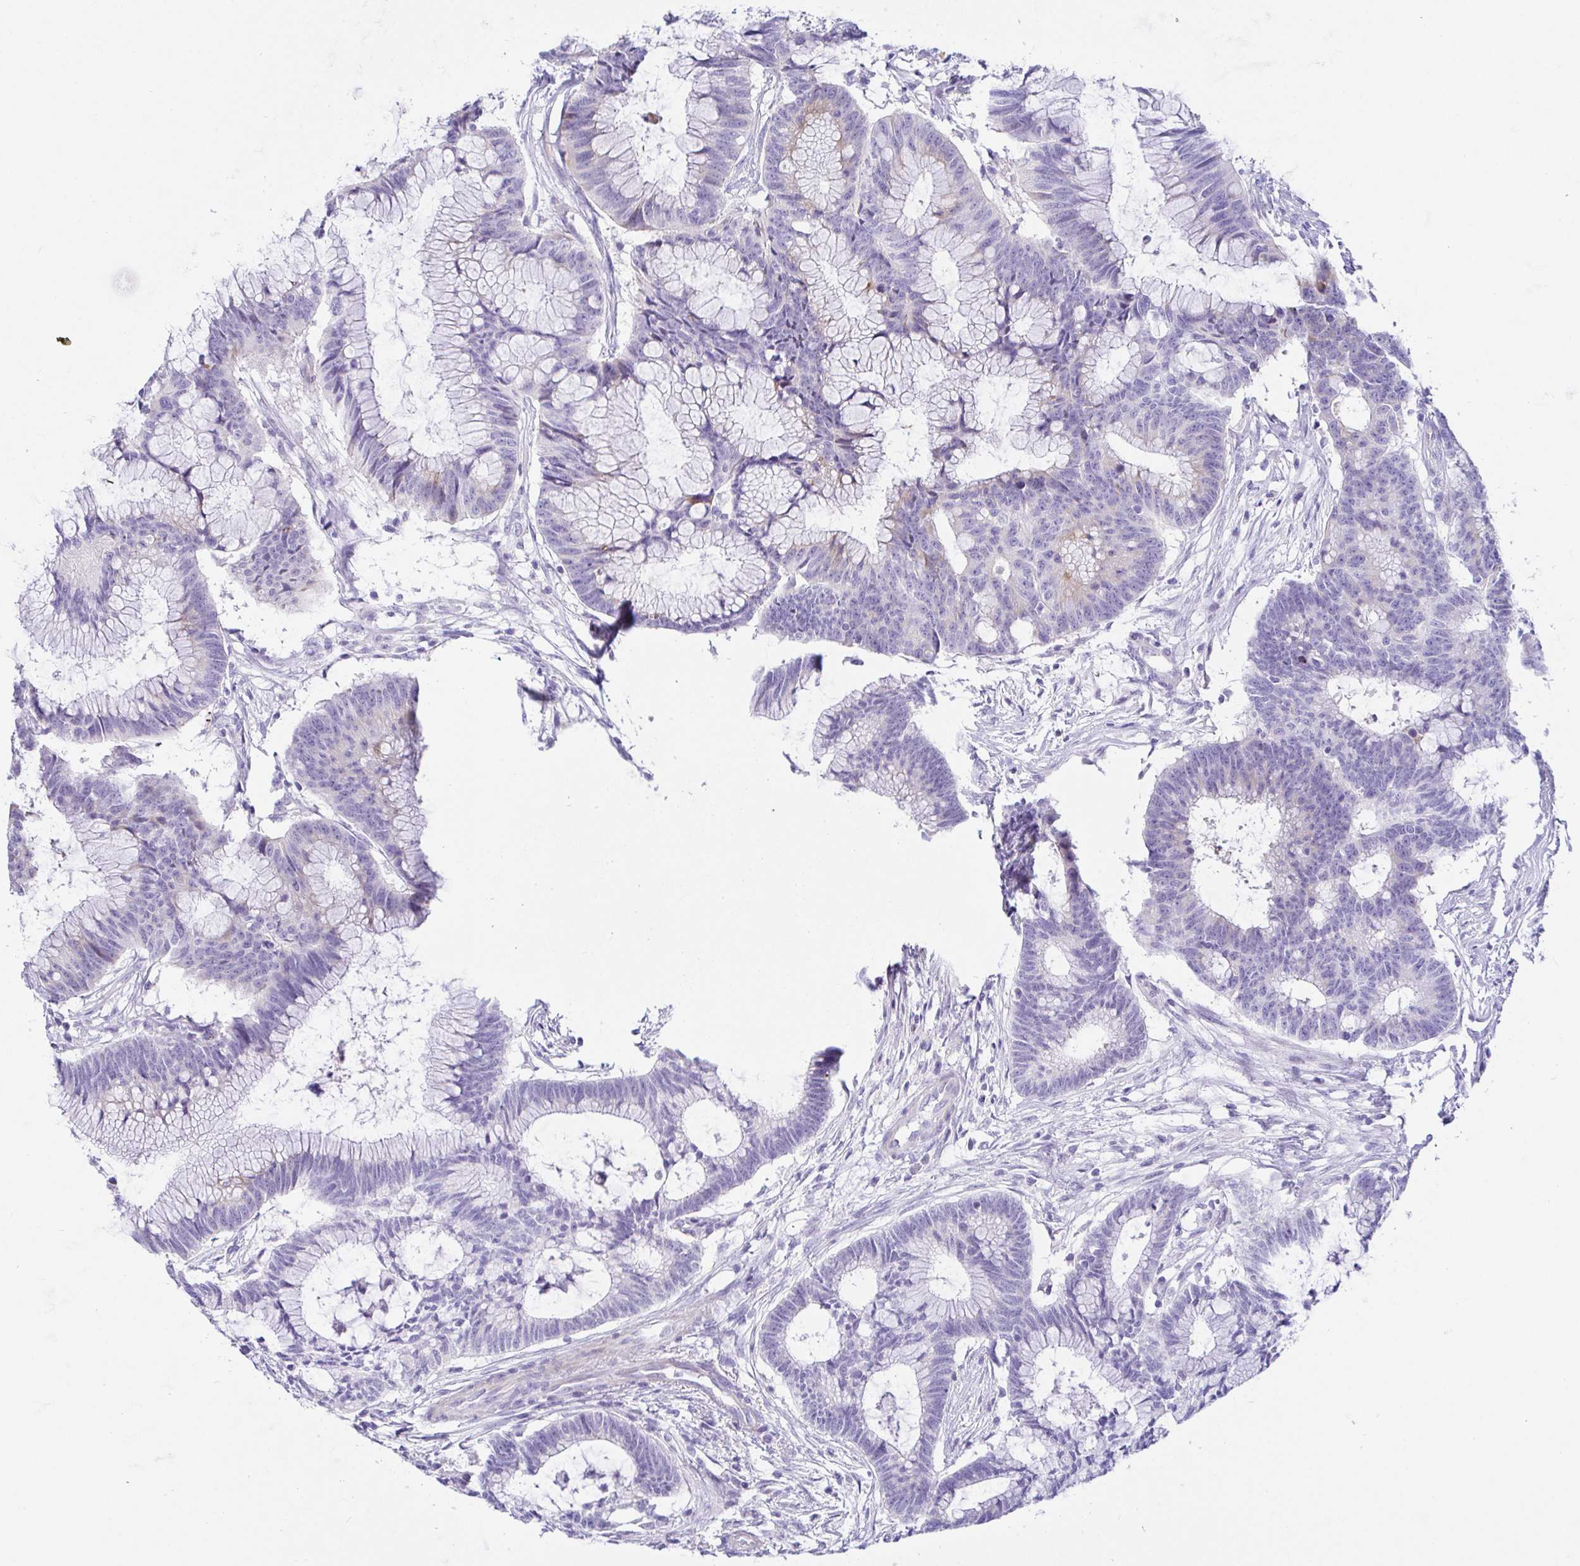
{"staining": {"intensity": "moderate", "quantity": "25%-75%", "location": "cytoplasmic/membranous"}, "tissue": "colorectal cancer", "cell_type": "Tumor cells", "image_type": "cancer", "snomed": [{"axis": "morphology", "description": "Adenocarcinoma, NOS"}, {"axis": "topography", "description": "Colon"}], "caption": "Immunohistochemistry staining of adenocarcinoma (colorectal), which displays medium levels of moderate cytoplasmic/membranous expression in about 25%-75% of tumor cells indicating moderate cytoplasmic/membranous protein expression. The staining was performed using DAB (brown) for protein detection and nuclei were counterstained in hematoxylin (blue).", "gene": "PINLYP", "patient": {"sex": "female", "age": 78}}